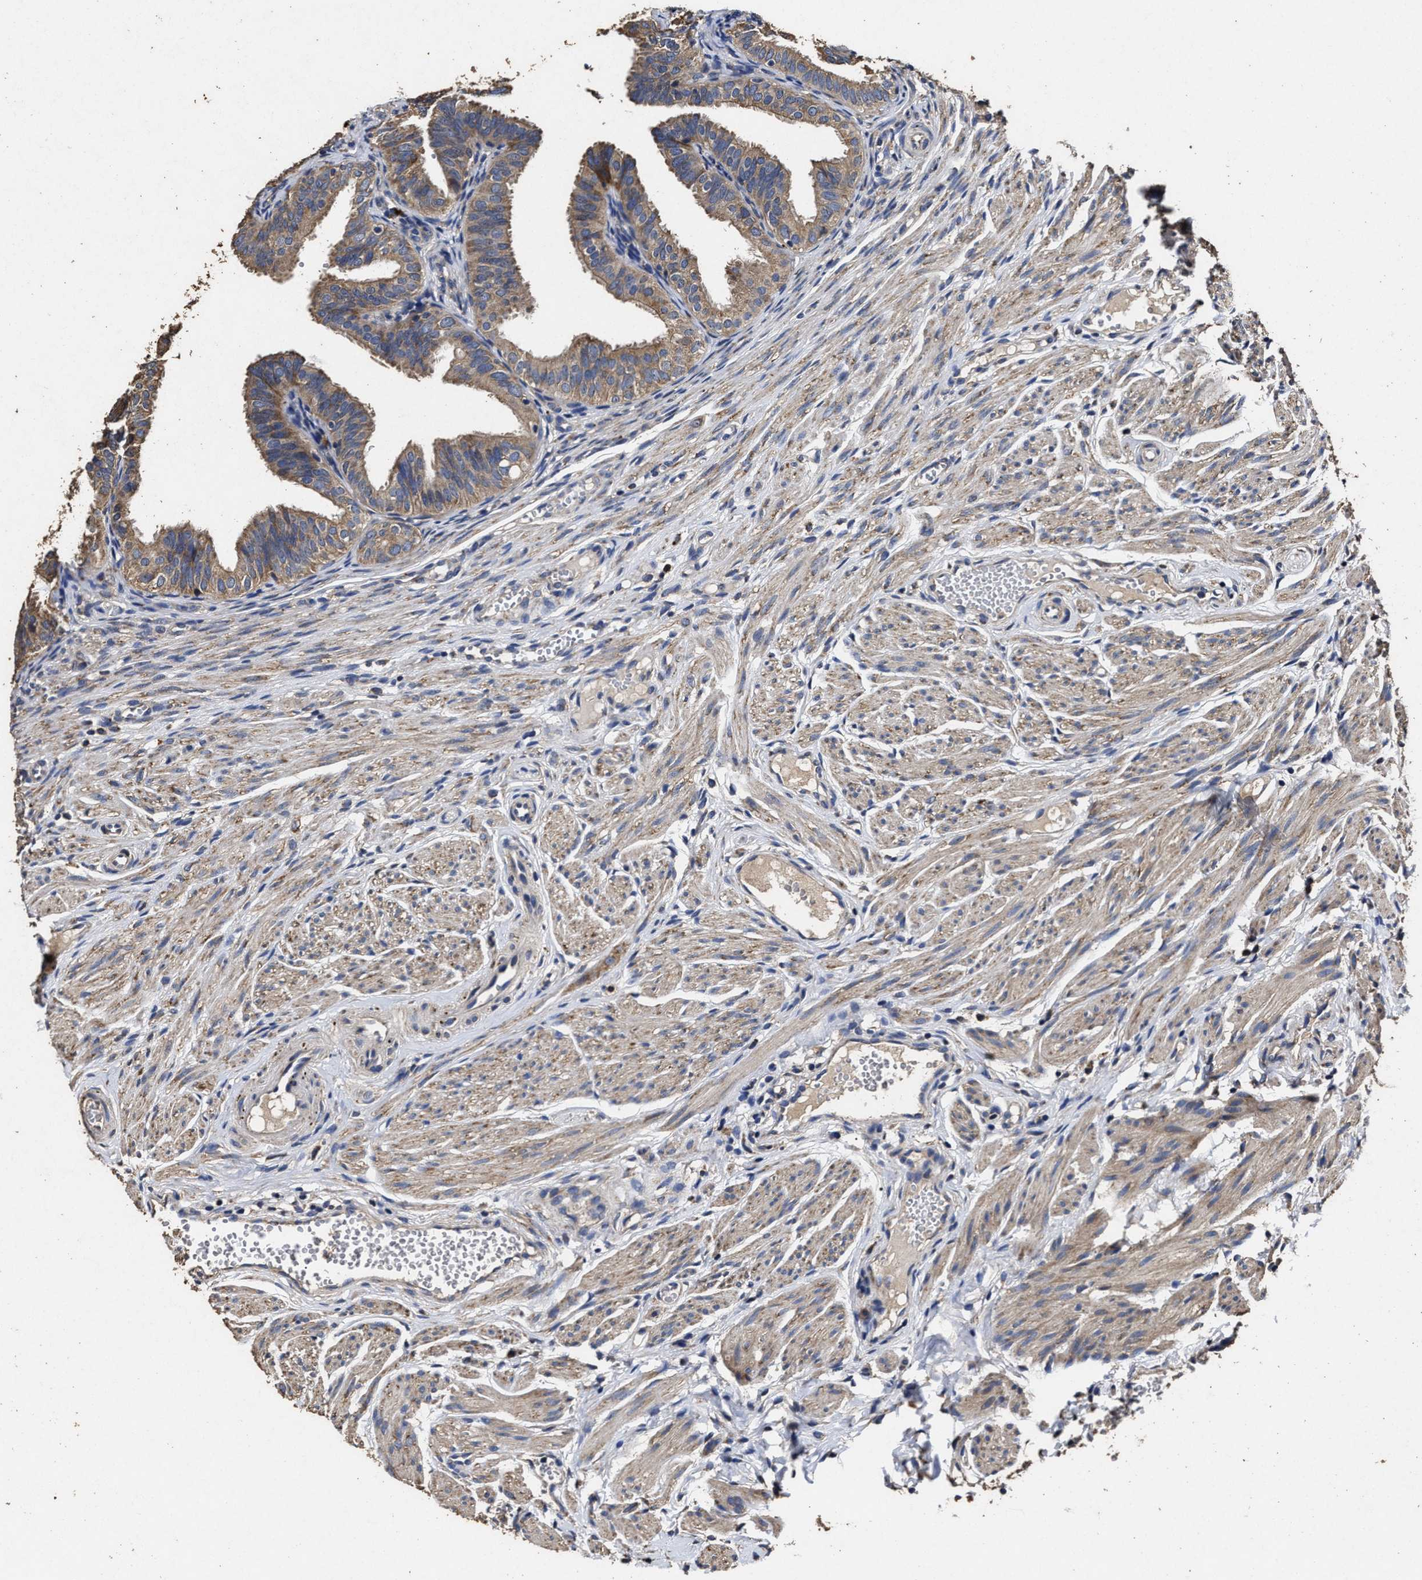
{"staining": {"intensity": "weak", "quantity": ">75%", "location": "cytoplasmic/membranous"}, "tissue": "fallopian tube", "cell_type": "Glandular cells", "image_type": "normal", "snomed": [{"axis": "morphology", "description": "Normal tissue, NOS"}, {"axis": "topography", "description": "Fallopian tube"}], "caption": "A low amount of weak cytoplasmic/membranous expression is appreciated in about >75% of glandular cells in normal fallopian tube. (DAB = brown stain, brightfield microscopy at high magnification).", "gene": "PPM1K", "patient": {"sex": "female", "age": 35}}